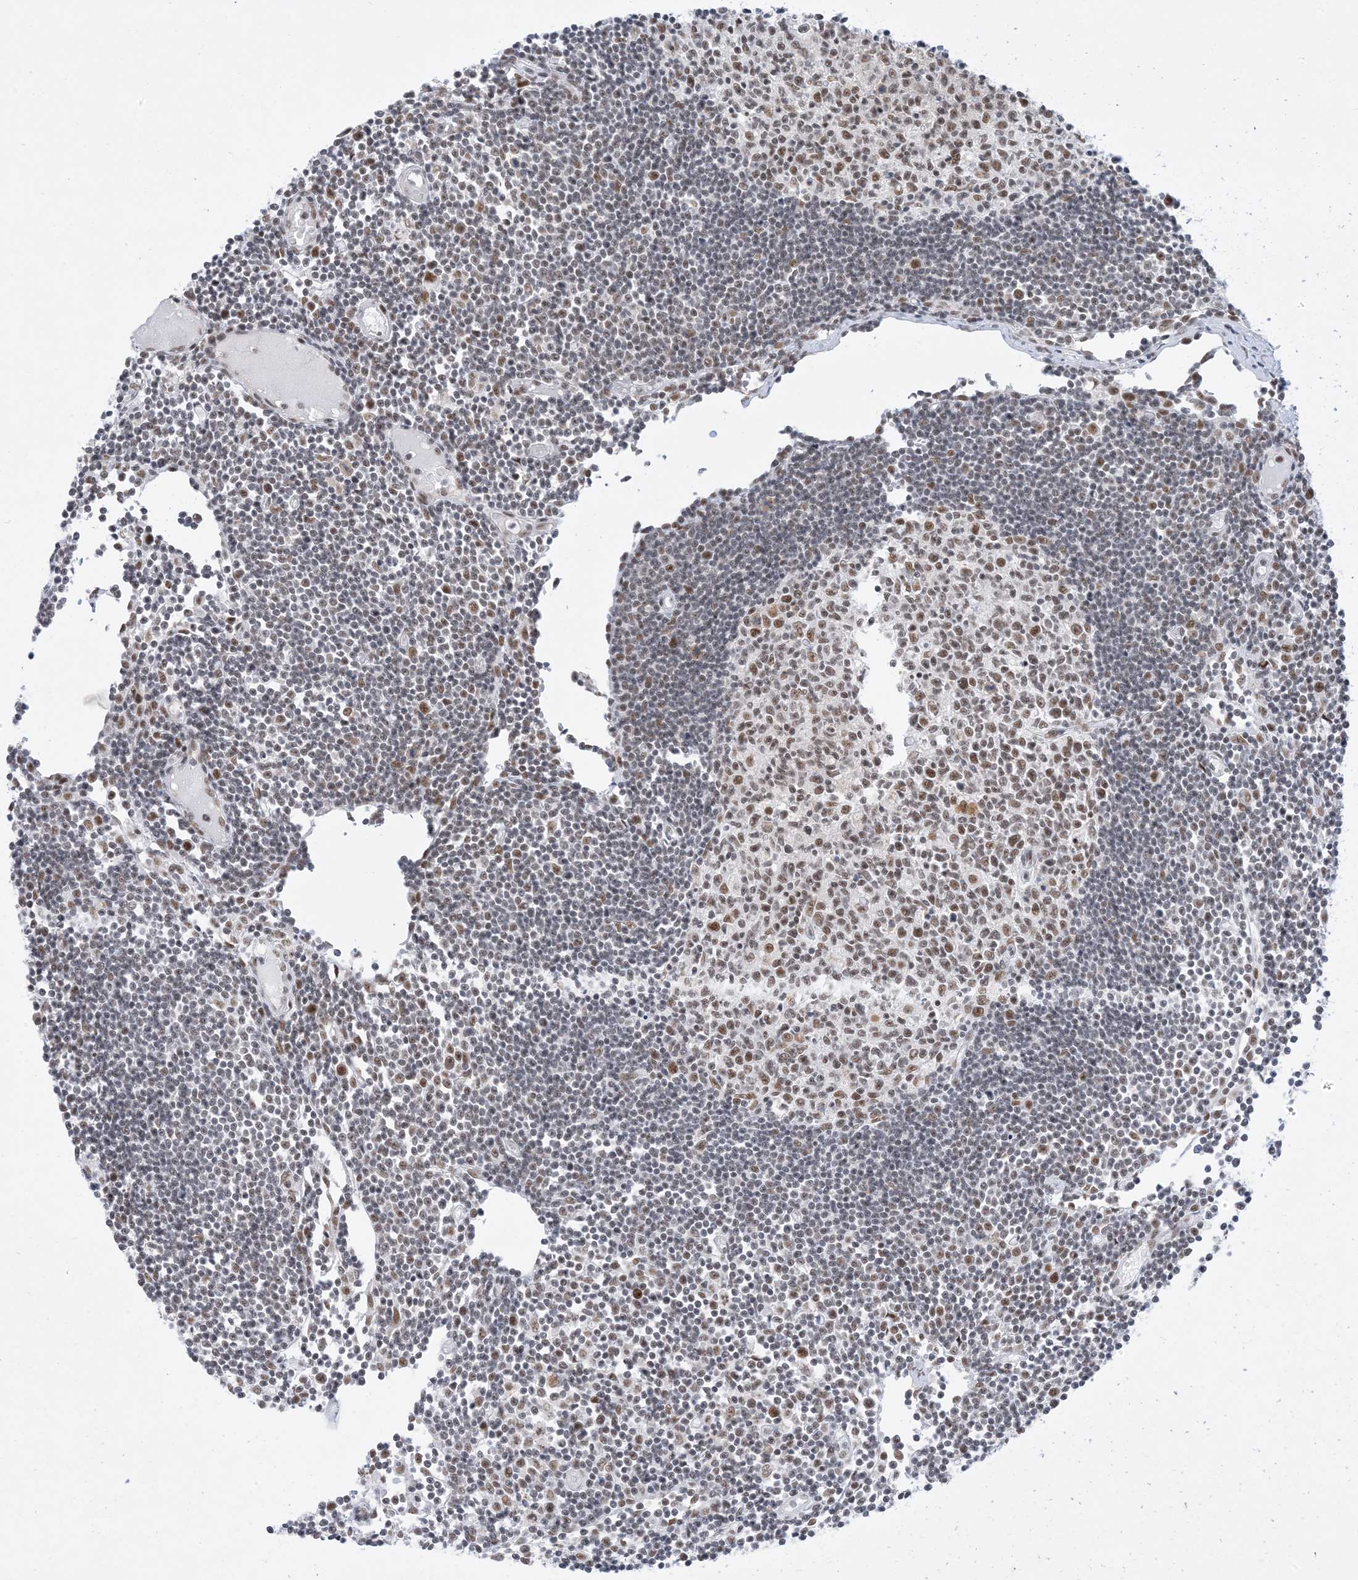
{"staining": {"intensity": "moderate", "quantity": "25%-75%", "location": "nuclear"}, "tissue": "lymph node", "cell_type": "Germinal center cells", "image_type": "normal", "snomed": [{"axis": "morphology", "description": "Normal tissue, NOS"}, {"axis": "topography", "description": "Lymph node"}], "caption": "Lymph node stained with a brown dye exhibits moderate nuclear positive expression in approximately 25%-75% of germinal center cells.", "gene": "SF3A3", "patient": {"sex": "female", "age": 11}}